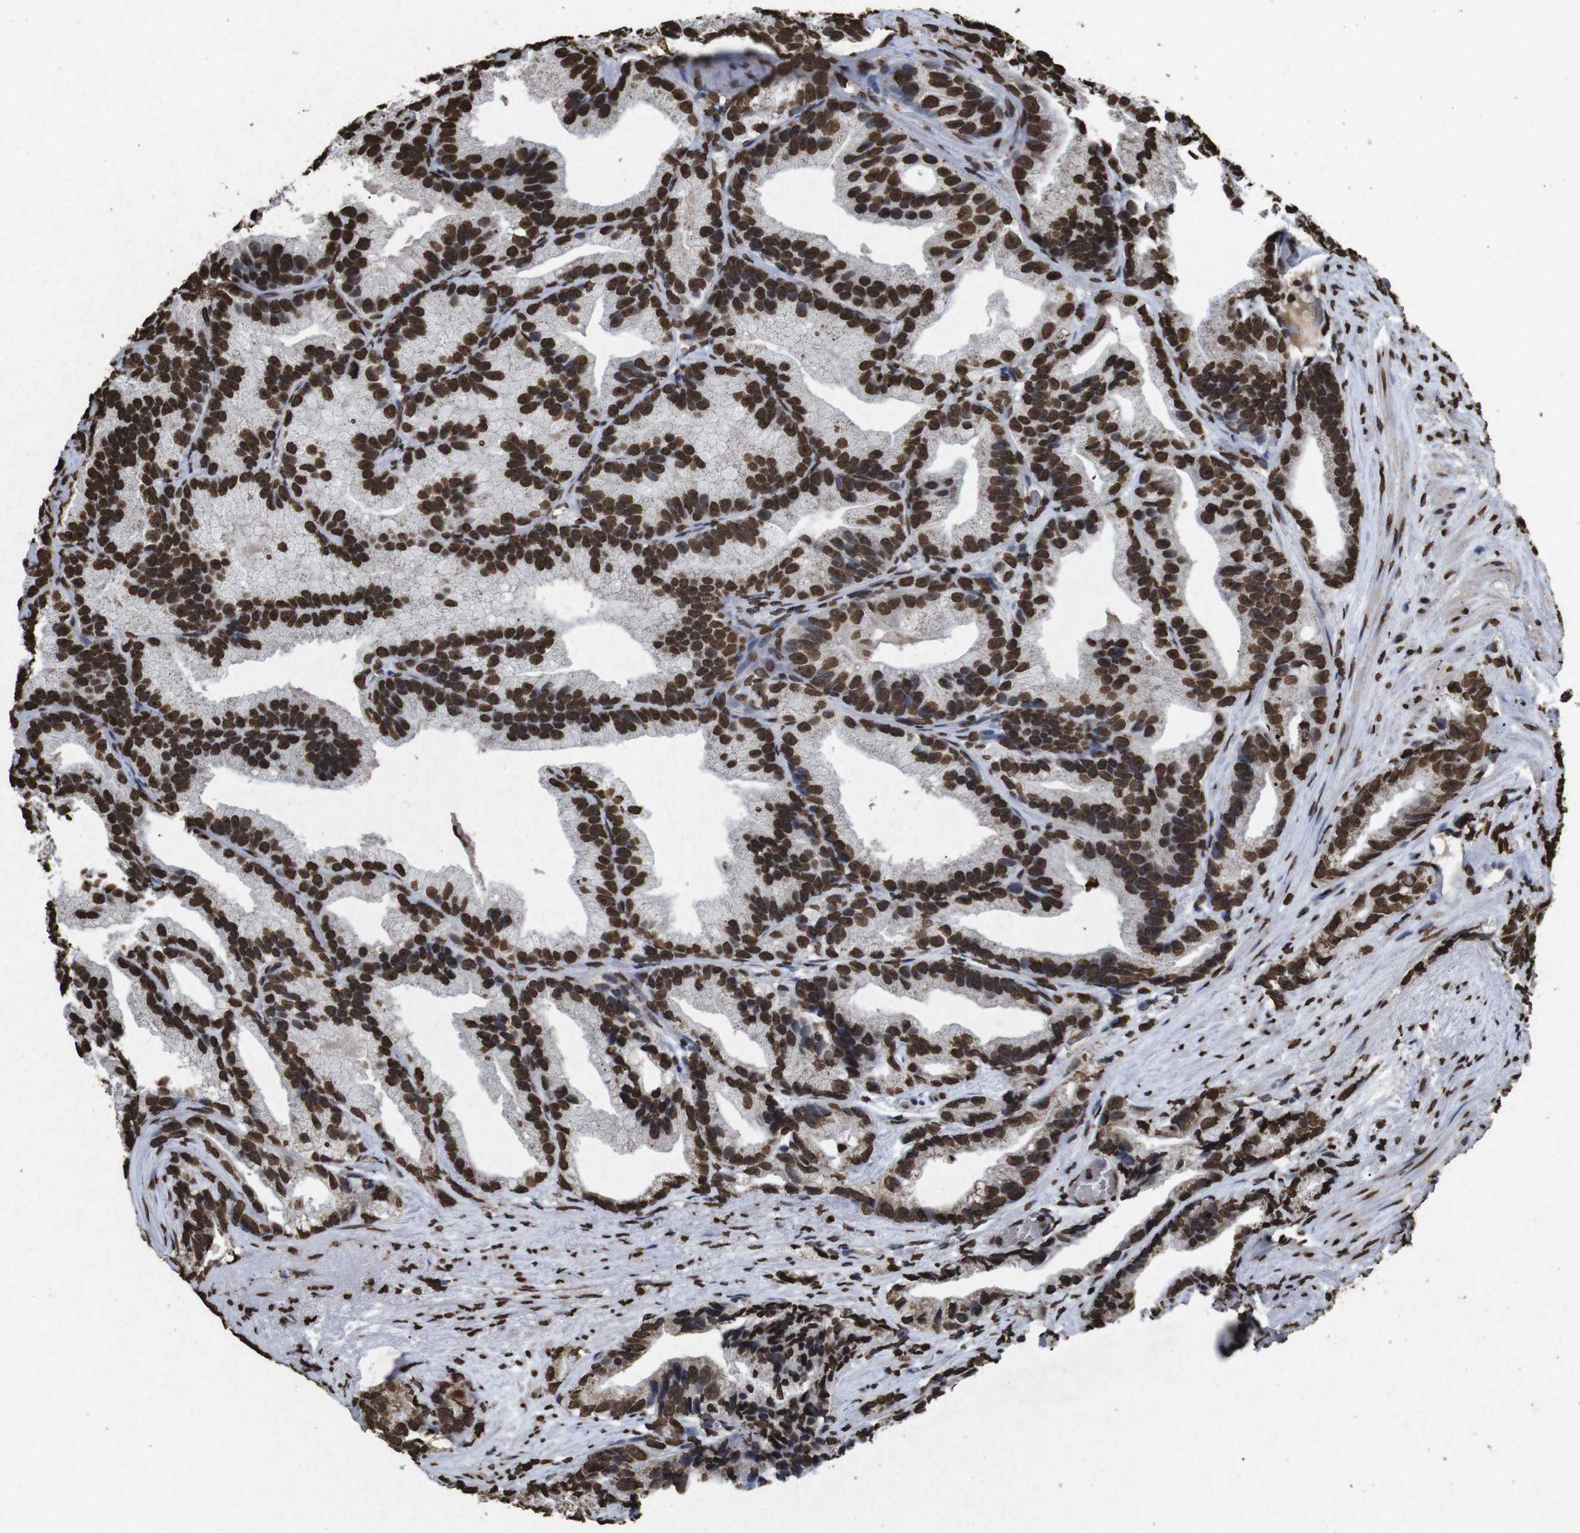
{"staining": {"intensity": "strong", "quantity": ">75%", "location": "nuclear"}, "tissue": "prostate cancer", "cell_type": "Tumor cells", "image_type": "cancer", "snomed": [{"axis": "morphology", "description": "Adenocarcinoma, Low grade"}, {"axis": "topography", "description": "Prostate"}], "caption": "Low-grade adenocarcinoma (prostate) stained with a protein marker shows strong staining in tumor cells.", "gene": "MDM2", "patient": {"sex": "male", "age": 89}}